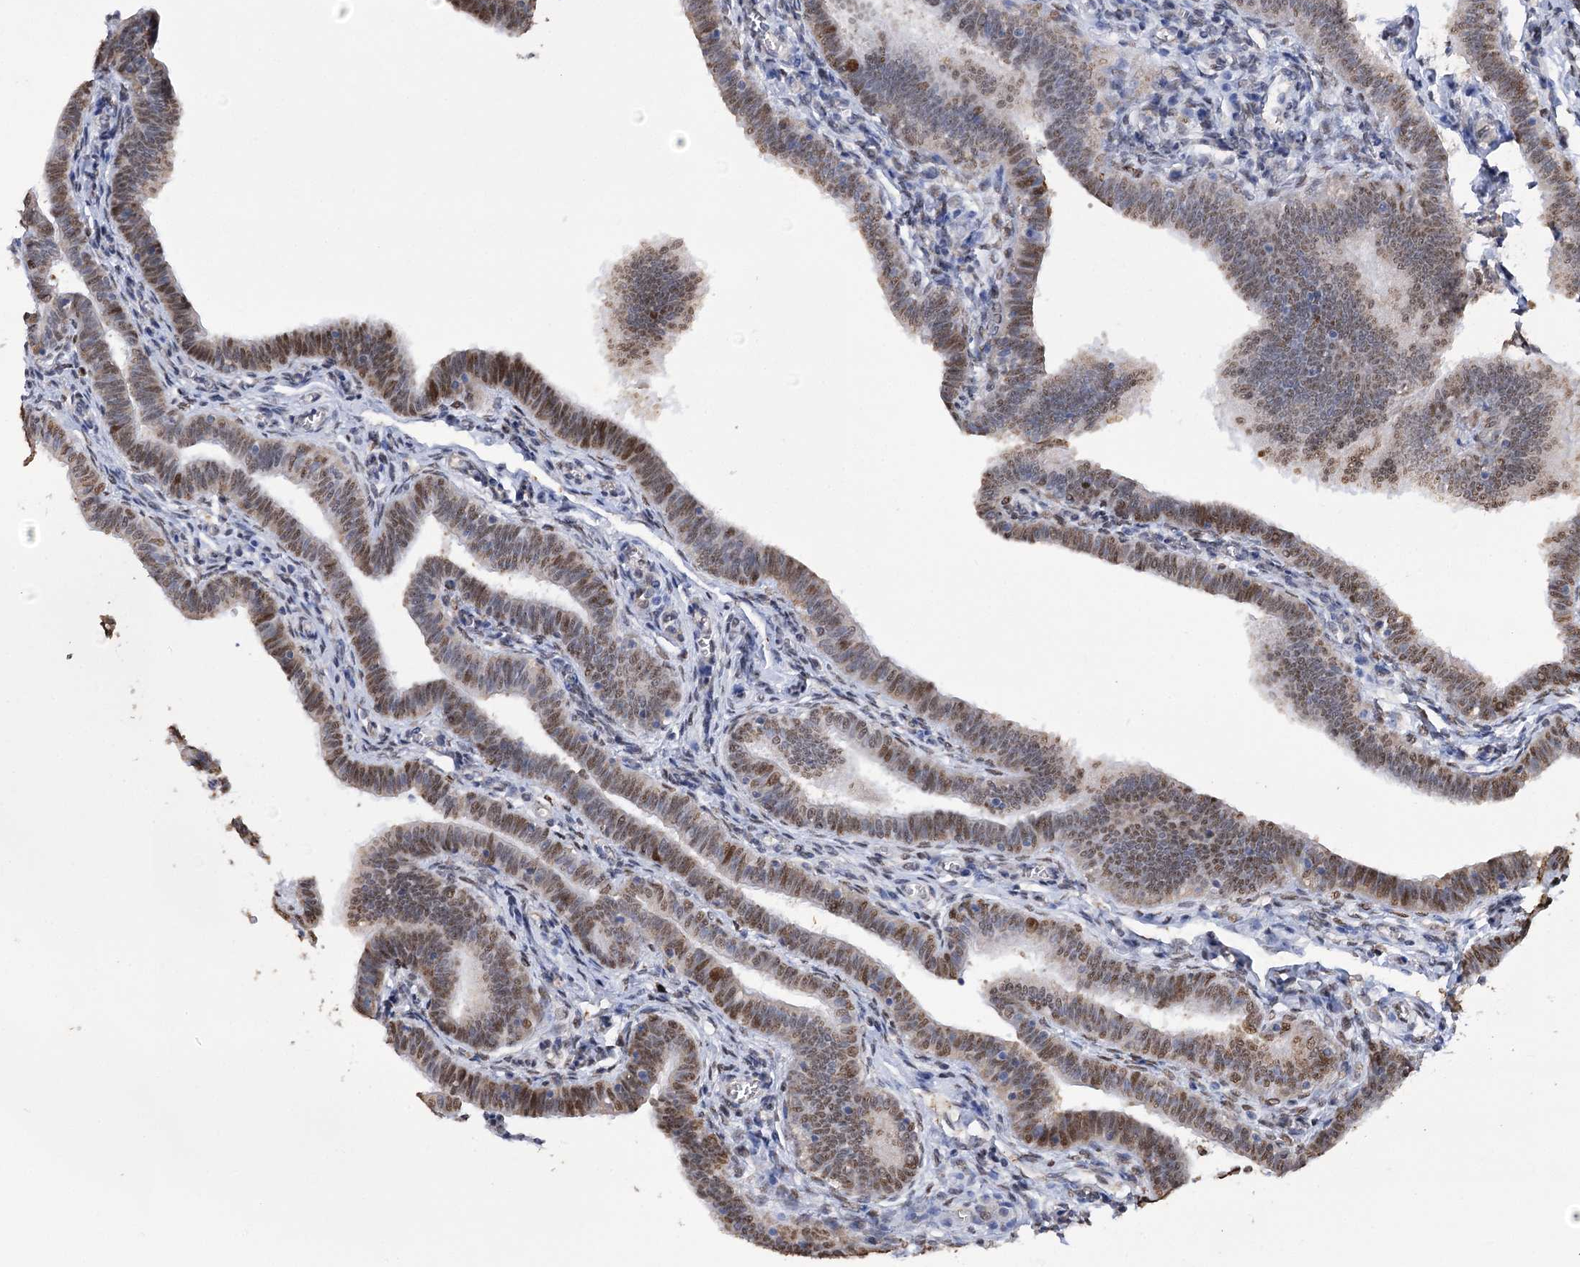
{"staining": {"intensity": "moderate", "quantity": ">75%", "location": "cytoplasmic/membranous,nuclear"}, "tissue": "fallopian tube", "cell_type": "Glandular cells", "image_type": "normal", "snomed": [{"axis": "morphology", "description": "Normal tissue, NOS"}, {"axis": "topography", "description": "Fallopian tube"}], "caption": "Immunohistochemical staining of normal fallopian tube shows medium levels of moderate cytoplasmic/membranous,nuclear expression in approximately >75% of glandular cells.", "gene": "NFU1", "patient": {"sex": "female", "age": 36}}